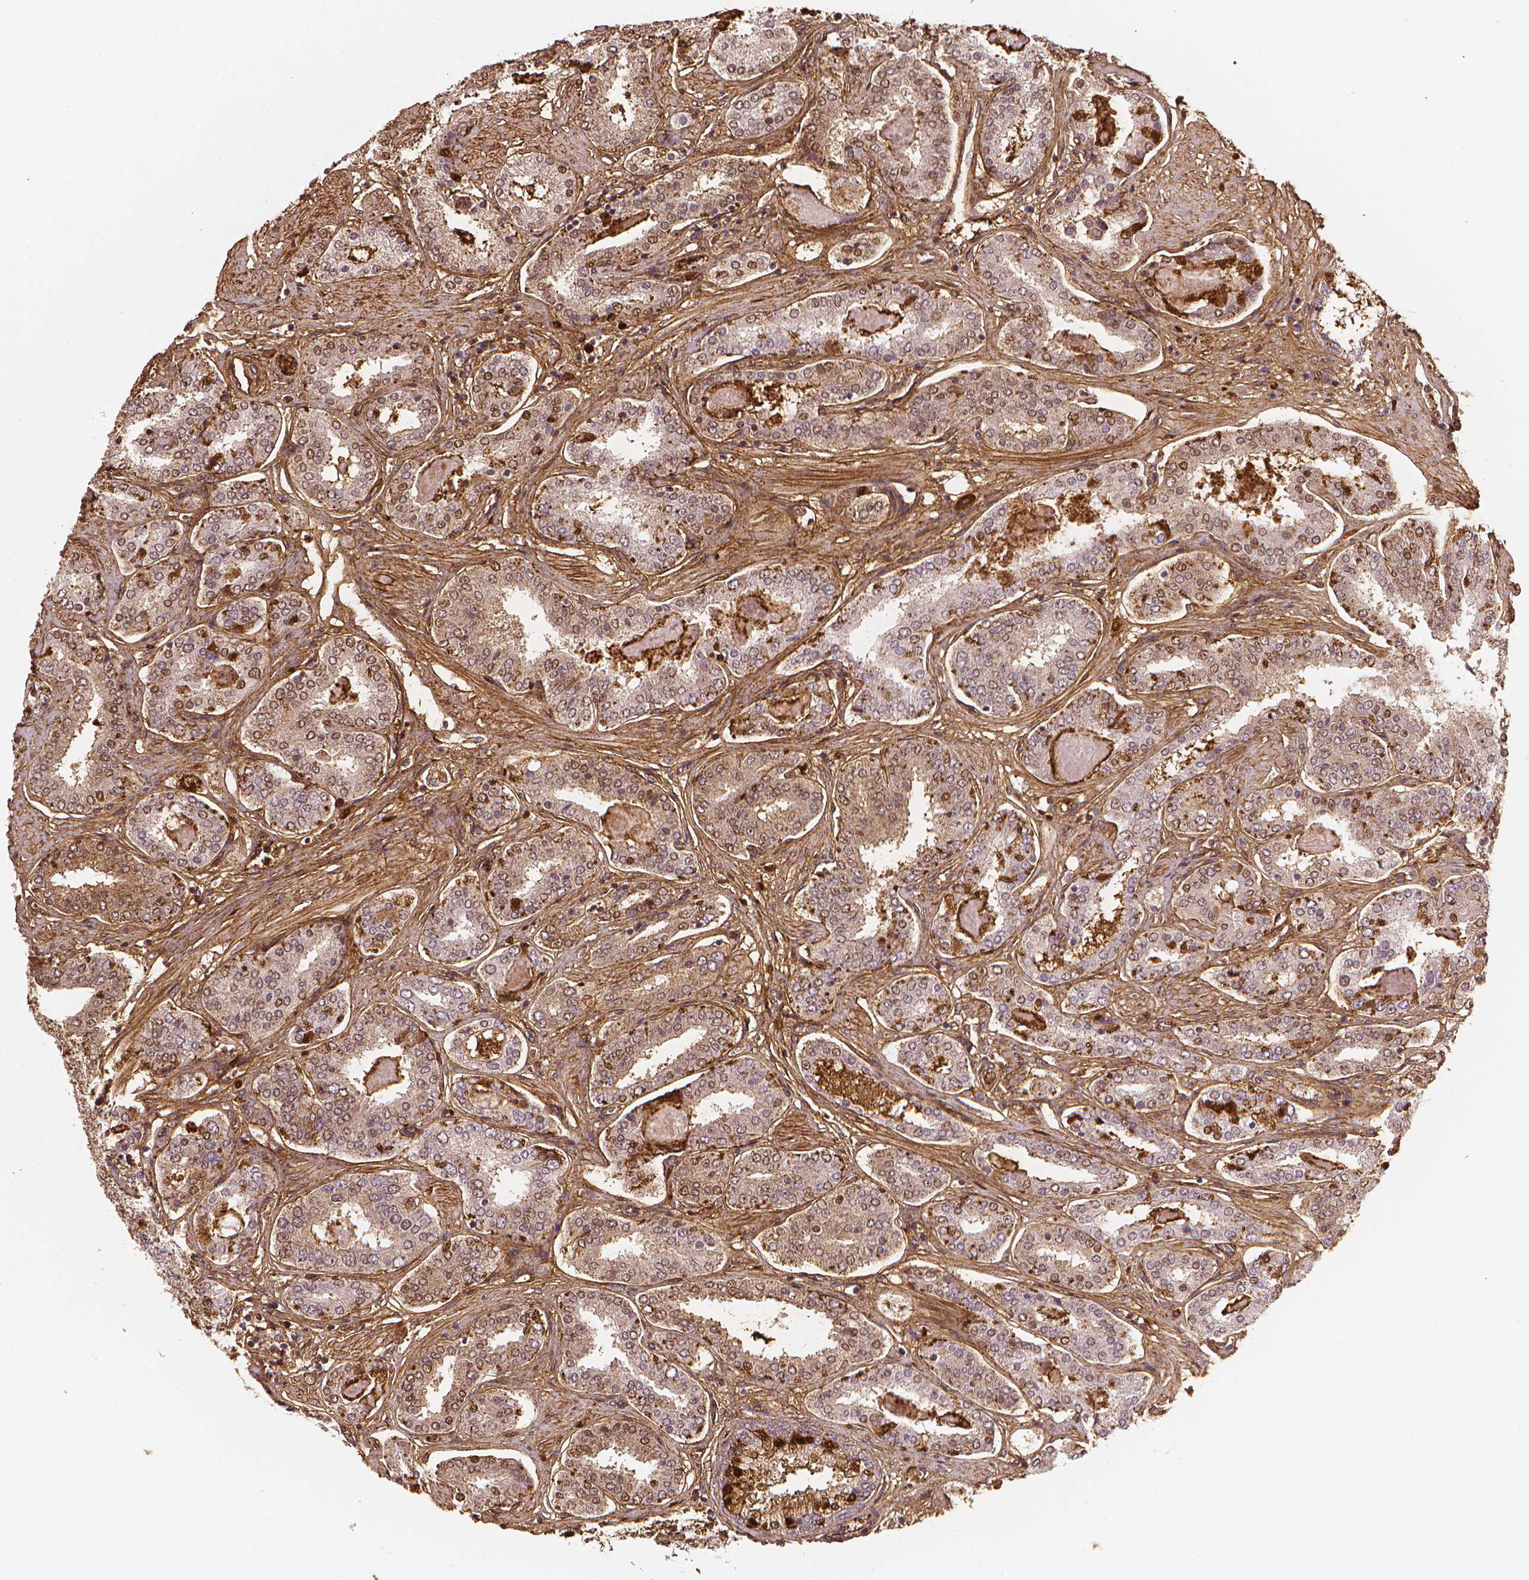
{"staining": {"intensity": "weak", "quantity": "25%-75%", "location": "cytoplasmic/membranous,nuclear"}, "tissue": "prostate cancer", "cell_type": "Tumor cells", "image_type": "cancer", "snomed": [{"axis": "morphology", "description": "Adenocarcinoma, High grade"}, {"axis": "topography", "description": "Prostate"}], "caption": "High-grade adenocarcinoma (prostate) stained for a protein shows weak cytoplasmic/membranous and nuclear positivity in tumor cells.", "gene": "DCN", "patient": {"sex": "male", "age": 63}}